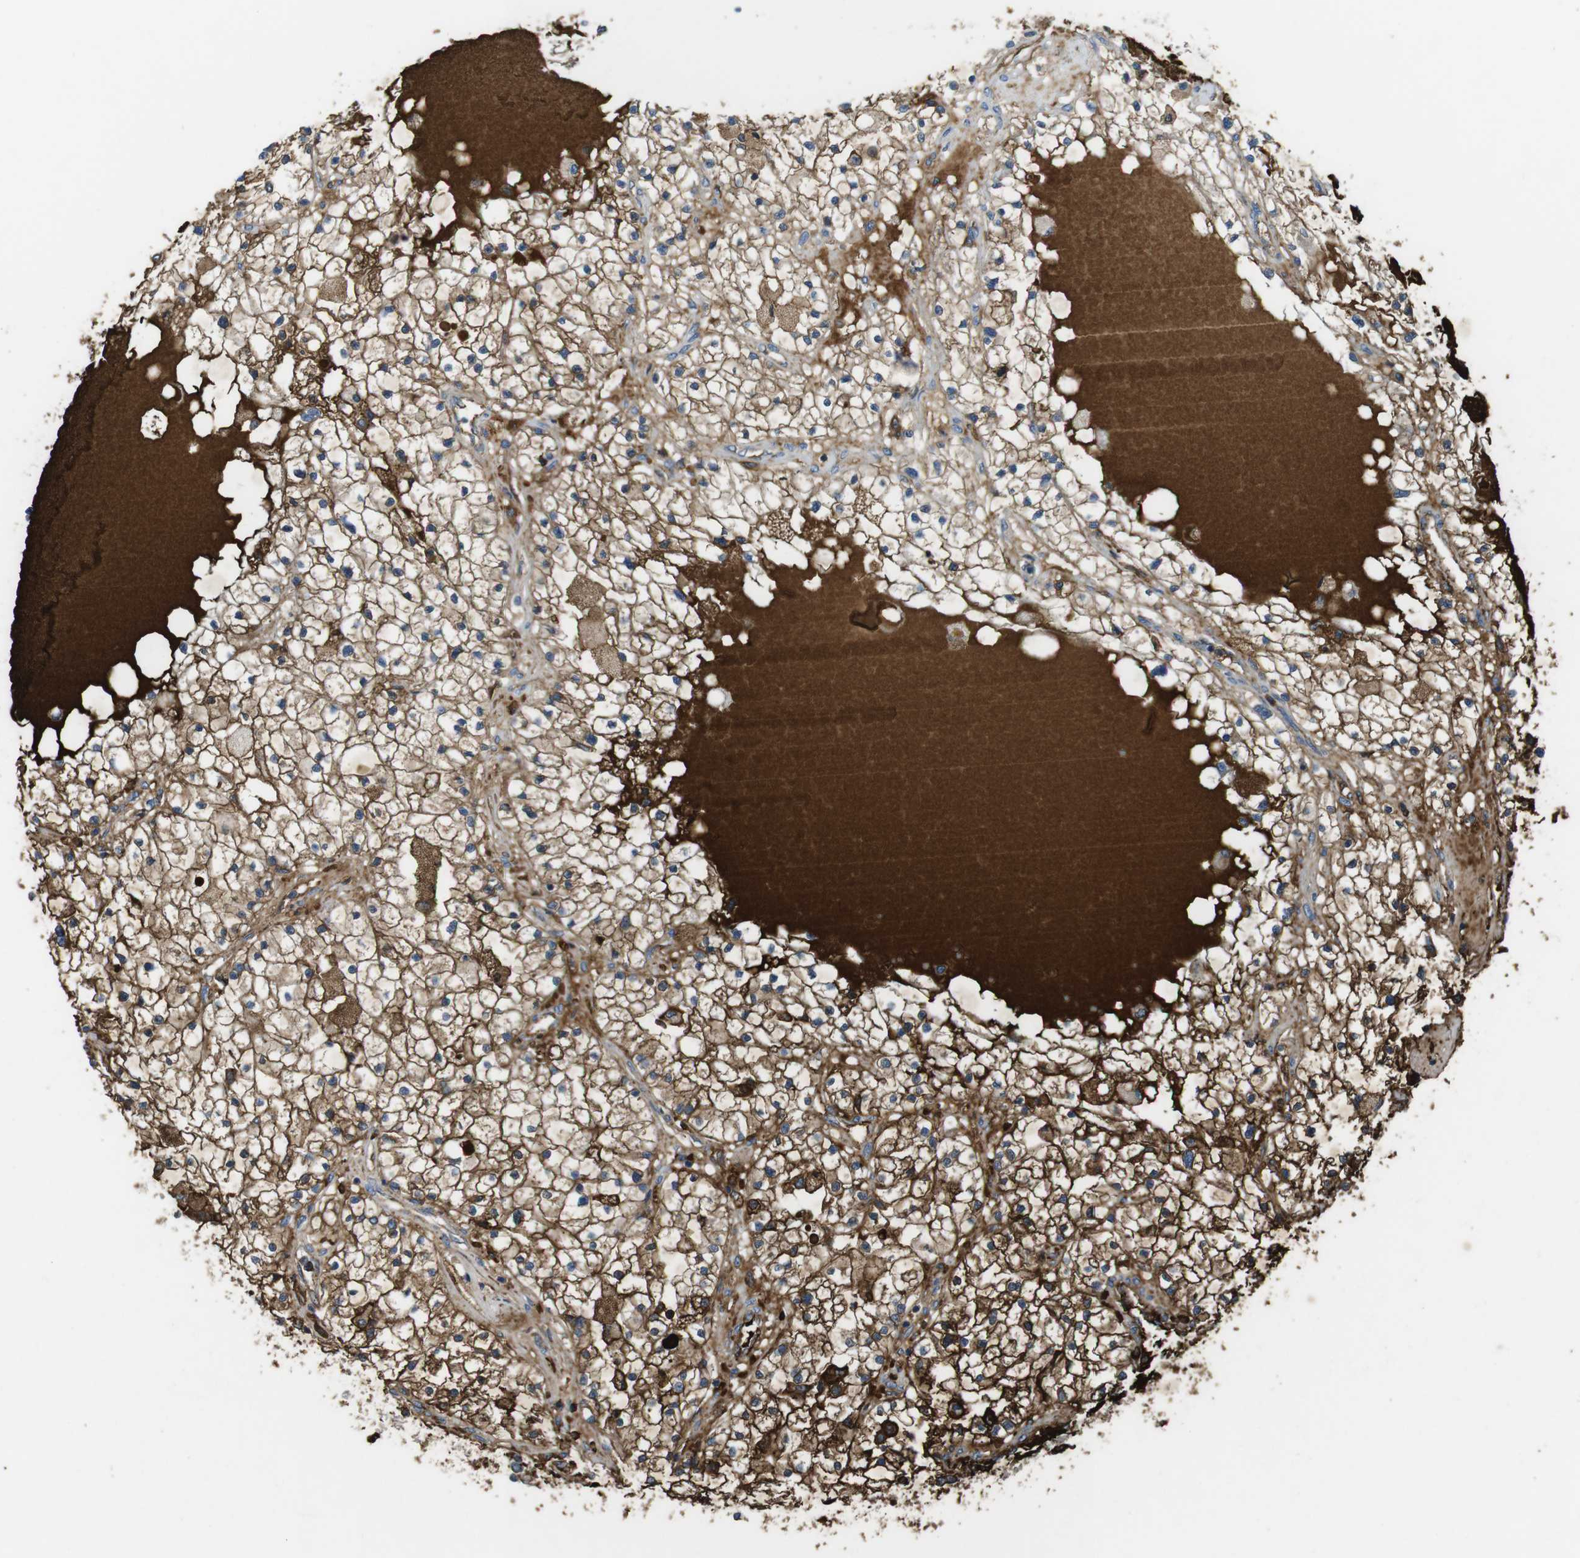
{"staining": {"intensity": "moderate", "quantity": ">75%", "location": "cytoplasmic/membranous"}, "tissue": "renal cancer", "cell_type": "Tumor cells", "image_type": "cancer", "snomed": [{"axis": "morphology", "description": "Adenocarcinoma, NOS"}, {"axis": "topography", "description": "Kidney"}], "caption": "A high-resolution histopathology image shows IHC staining of renal adenocarcinoma, which shows moderate cytoplasmic/membranous staining in approximately >75% of tumor cells.", "gene": "LTBP4", "patient": {"sex": "male", "age": 68}}